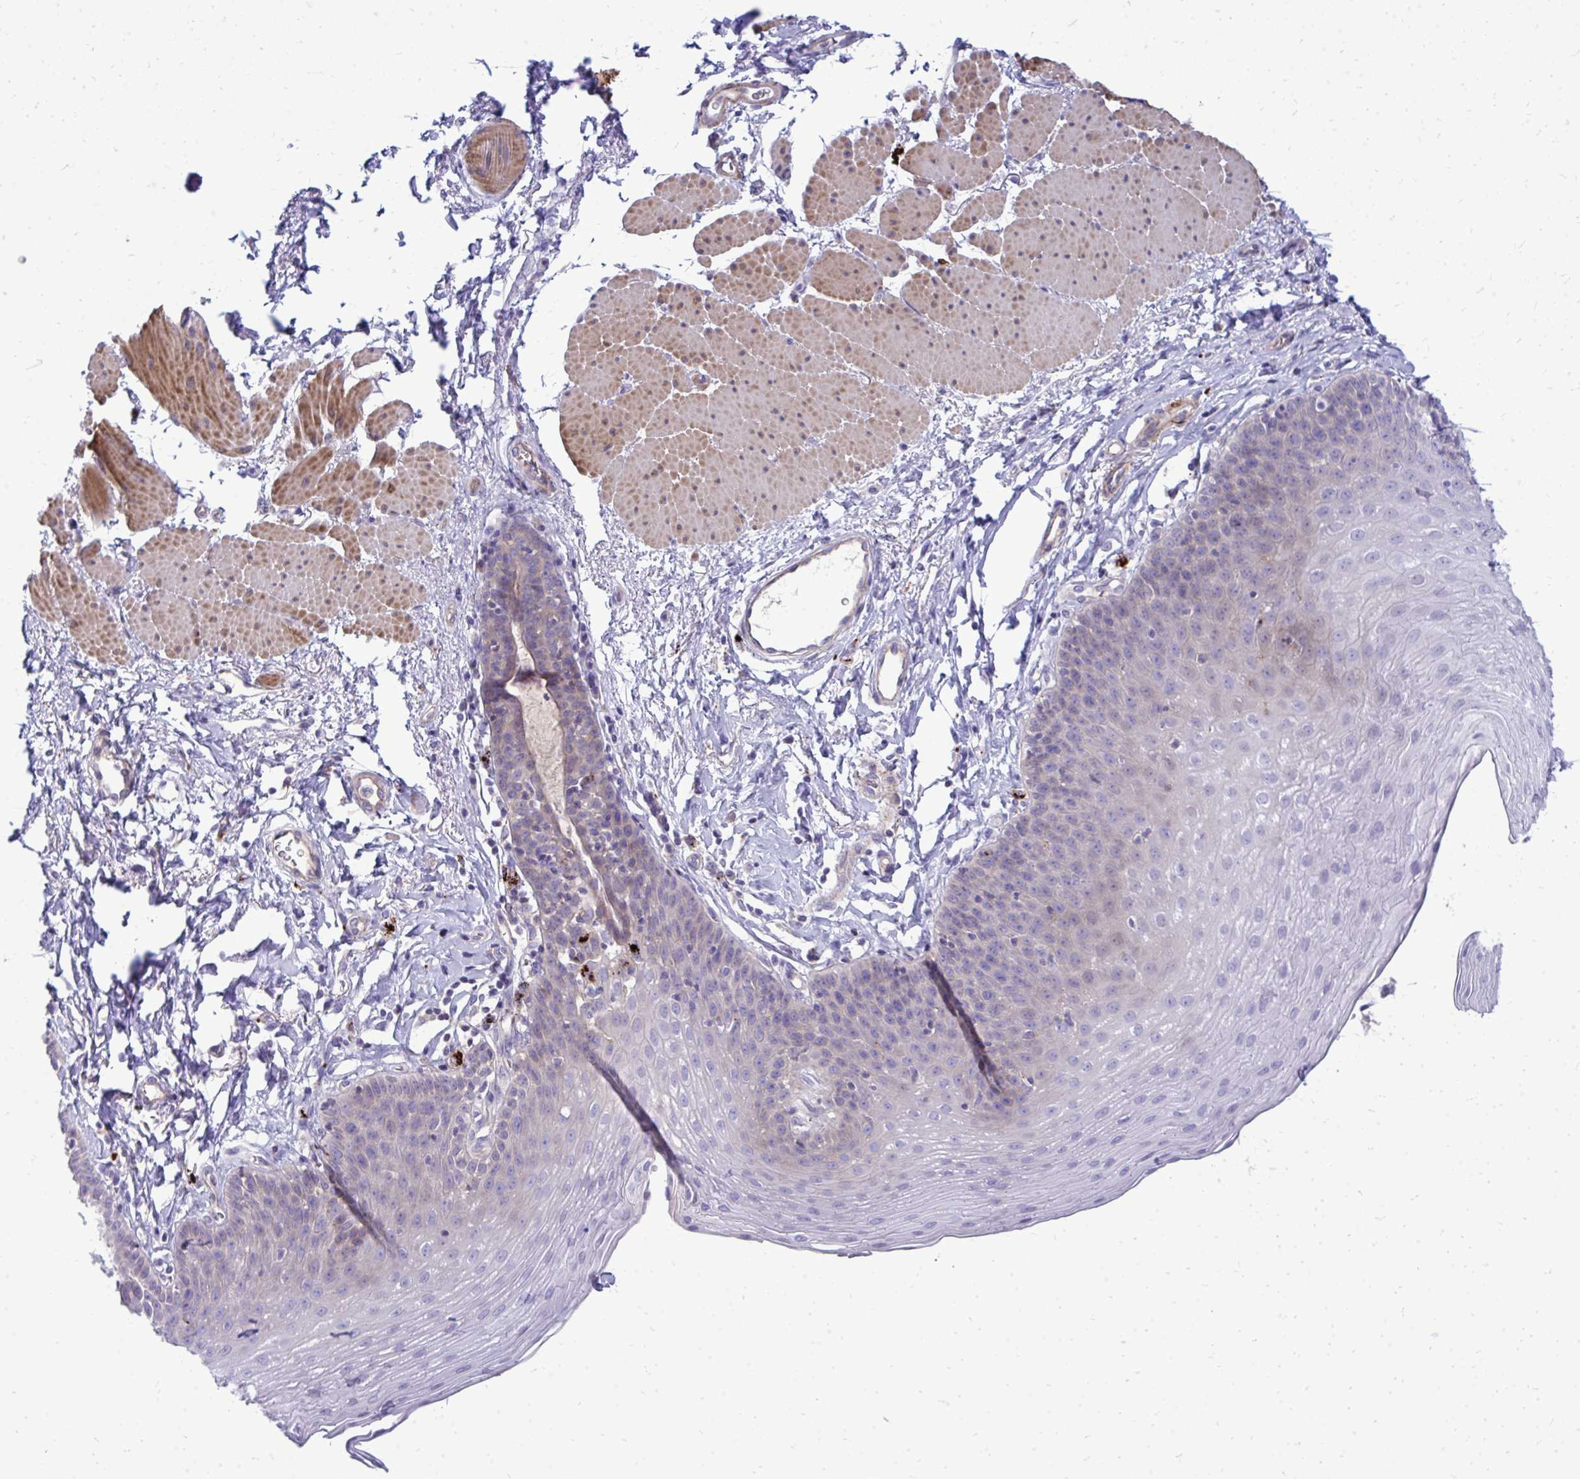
{"staining": {"intensity": "weak", "quantity": "<25%", "location": "cytoplasmic/membranous"}, "tissue": "esophagus", "cell_type": "Squamous epithelial cells", "image_type": "normal", "snomed": [{"axis": "morphology", "description": "Normal tissue, NOS"}, {"axis": "topography", "description": "Esophagus"}], "caption": "Histopathology image shows no significant protein positivity in squamous epithelial cells of benign esophagus. The staining was performed using DAB to visualize the protein expression in brown, while the nuclei were stained in blue with hematoxylin (Magnification: 20x).", "gene": "TP53I11", "patient": {"sex": "female", "age": 81}}